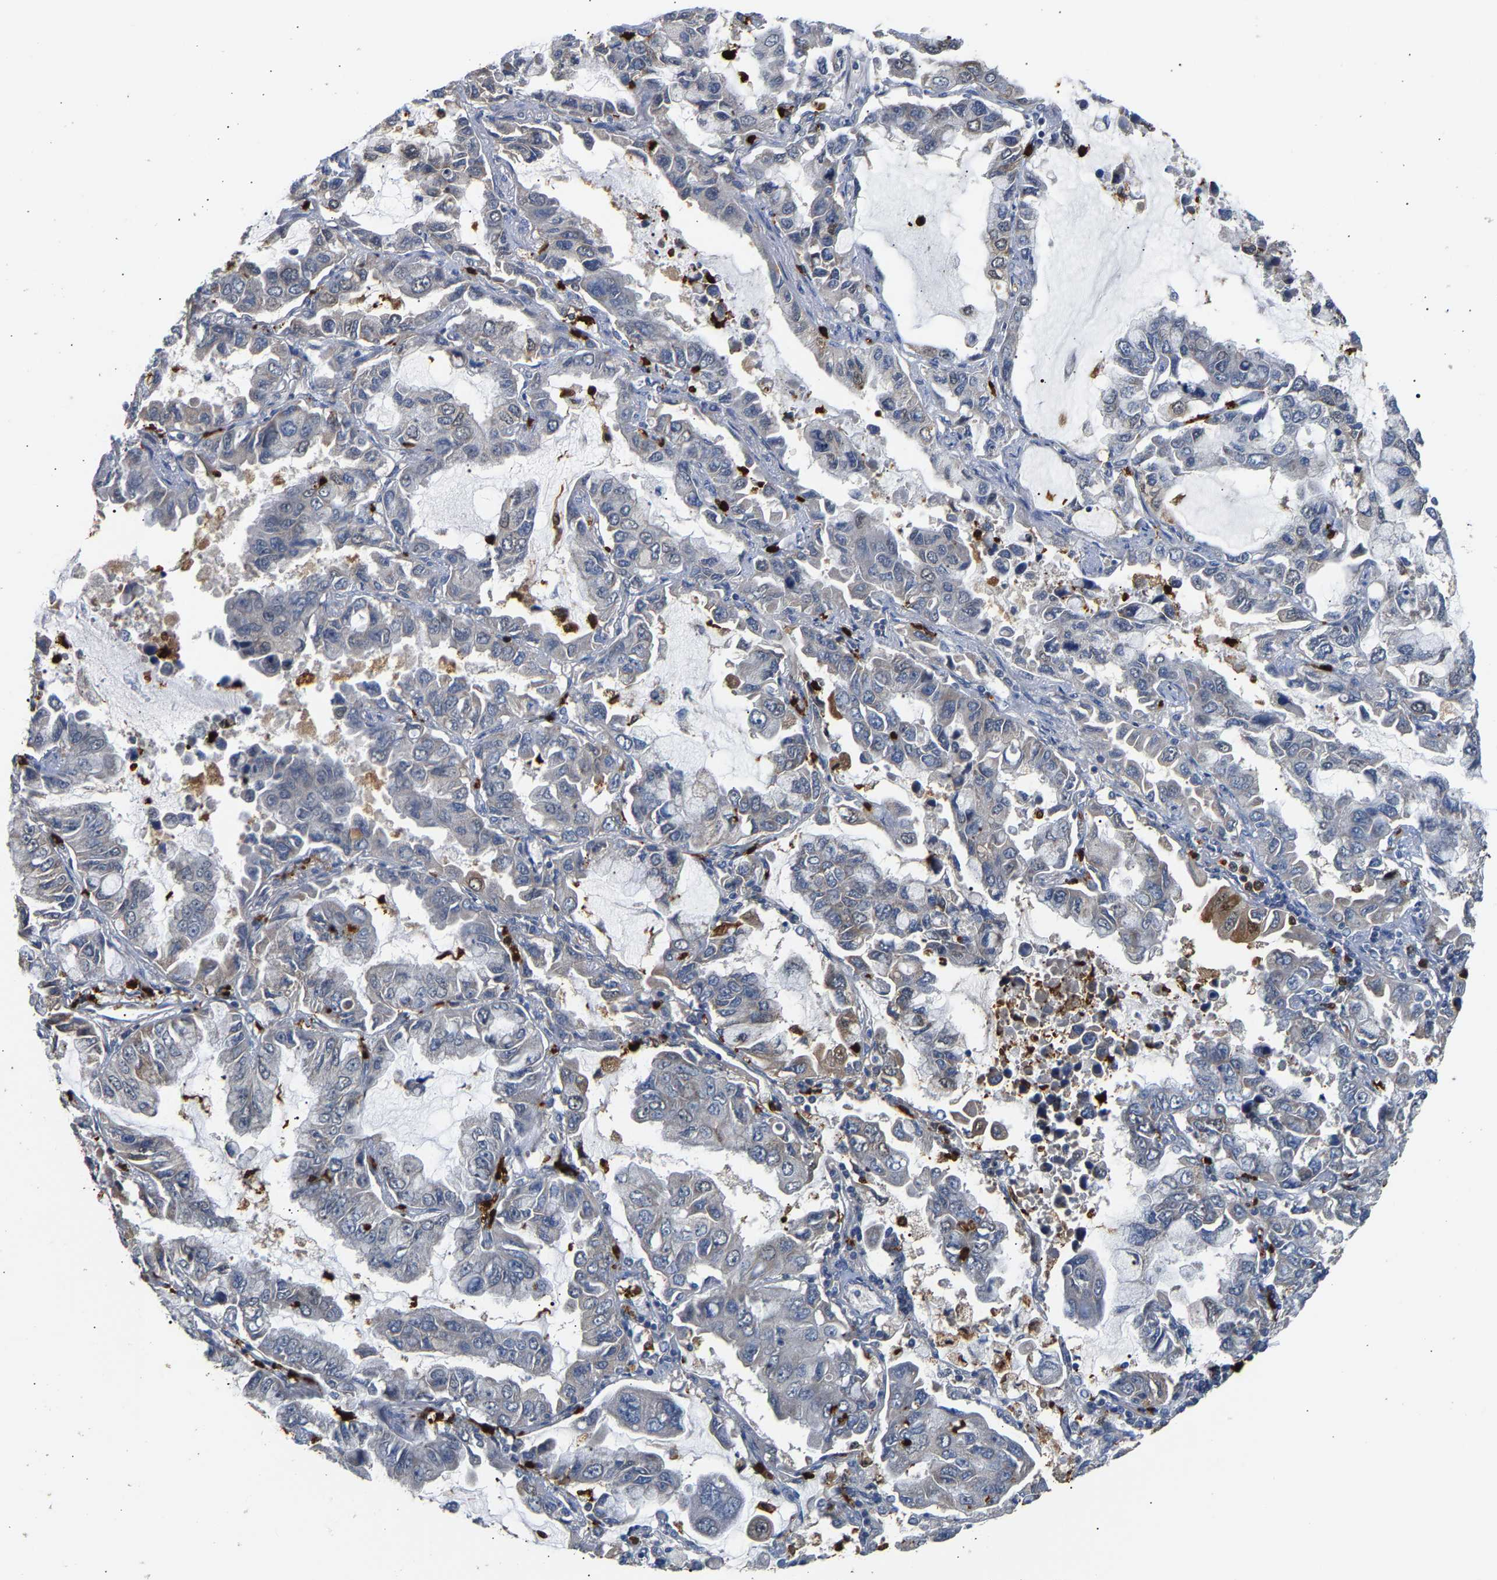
{"staining": {"intensity": "moderate", "quantity": "<25%", "location": "cytoplasmic/membranous,nuclear"}, "tissue": "lung cancer", "cell_type": "Tumor cells", "image_type": "cancer", "snomed": [{"axis": "morphology", "description": "Adenocarcinoma, NOS"}, {"axis": "topography", "description": "Lung"}], "caption": "Immunohistochemical staining of human adenocarcinoma (lung) demonstrates low levels of moderate cytoplasmic/membranous and nuclear positivity in about <25% of tumor cells. The staining is performed using DAB brown chromogen to label protein expression. The nuclei are counter-stained blue using hematoxylin.", "gene": "TDRD7", "patient": {"sex": "male", "age": 64}}